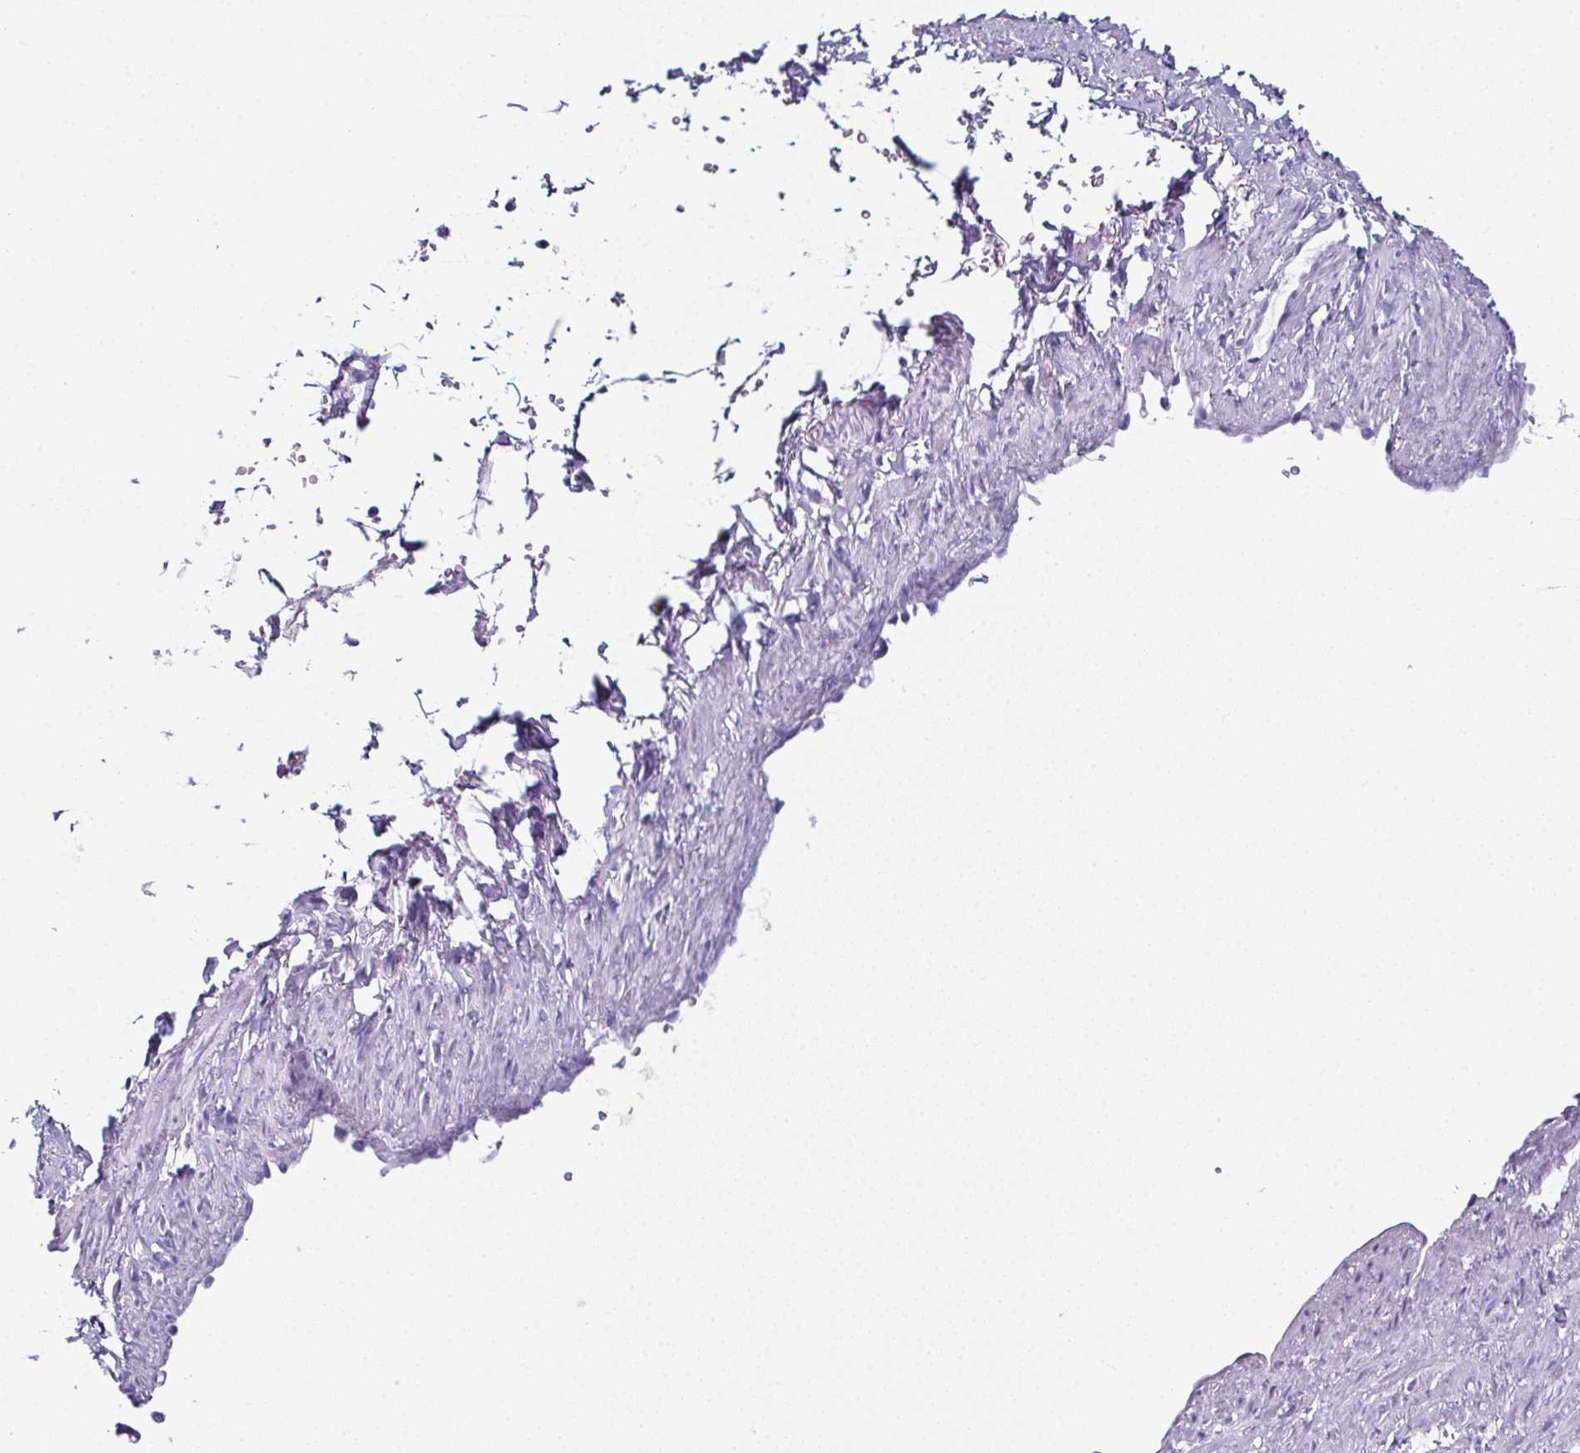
{"staining": {"intensity": "negative", "quantity": "none", "location": "none"}, "tissue": "adipose tissue", "cell_type": "Adipocytes", "image_type": "normal", "snomed": [{"axis": "morphology", "description": "Normal tissue, NOS"}, {"axis": "topography", "description": "Prostate"}, {"axis": "topography", "description": "Peripheral nerve tissue"}], "caption": "High magnification brightfield microscopy of benign adipose tissue stained with DAB (3,3'-diaminobenzidine) (brown) and counterstained with hematoxylin (blue): adipocytes show no significant expression. (Immunohistochemistry, brightfield microscopy, high magnification).", "gene": "ENKUR", "patient": {"sex": "male", "age": 55}}